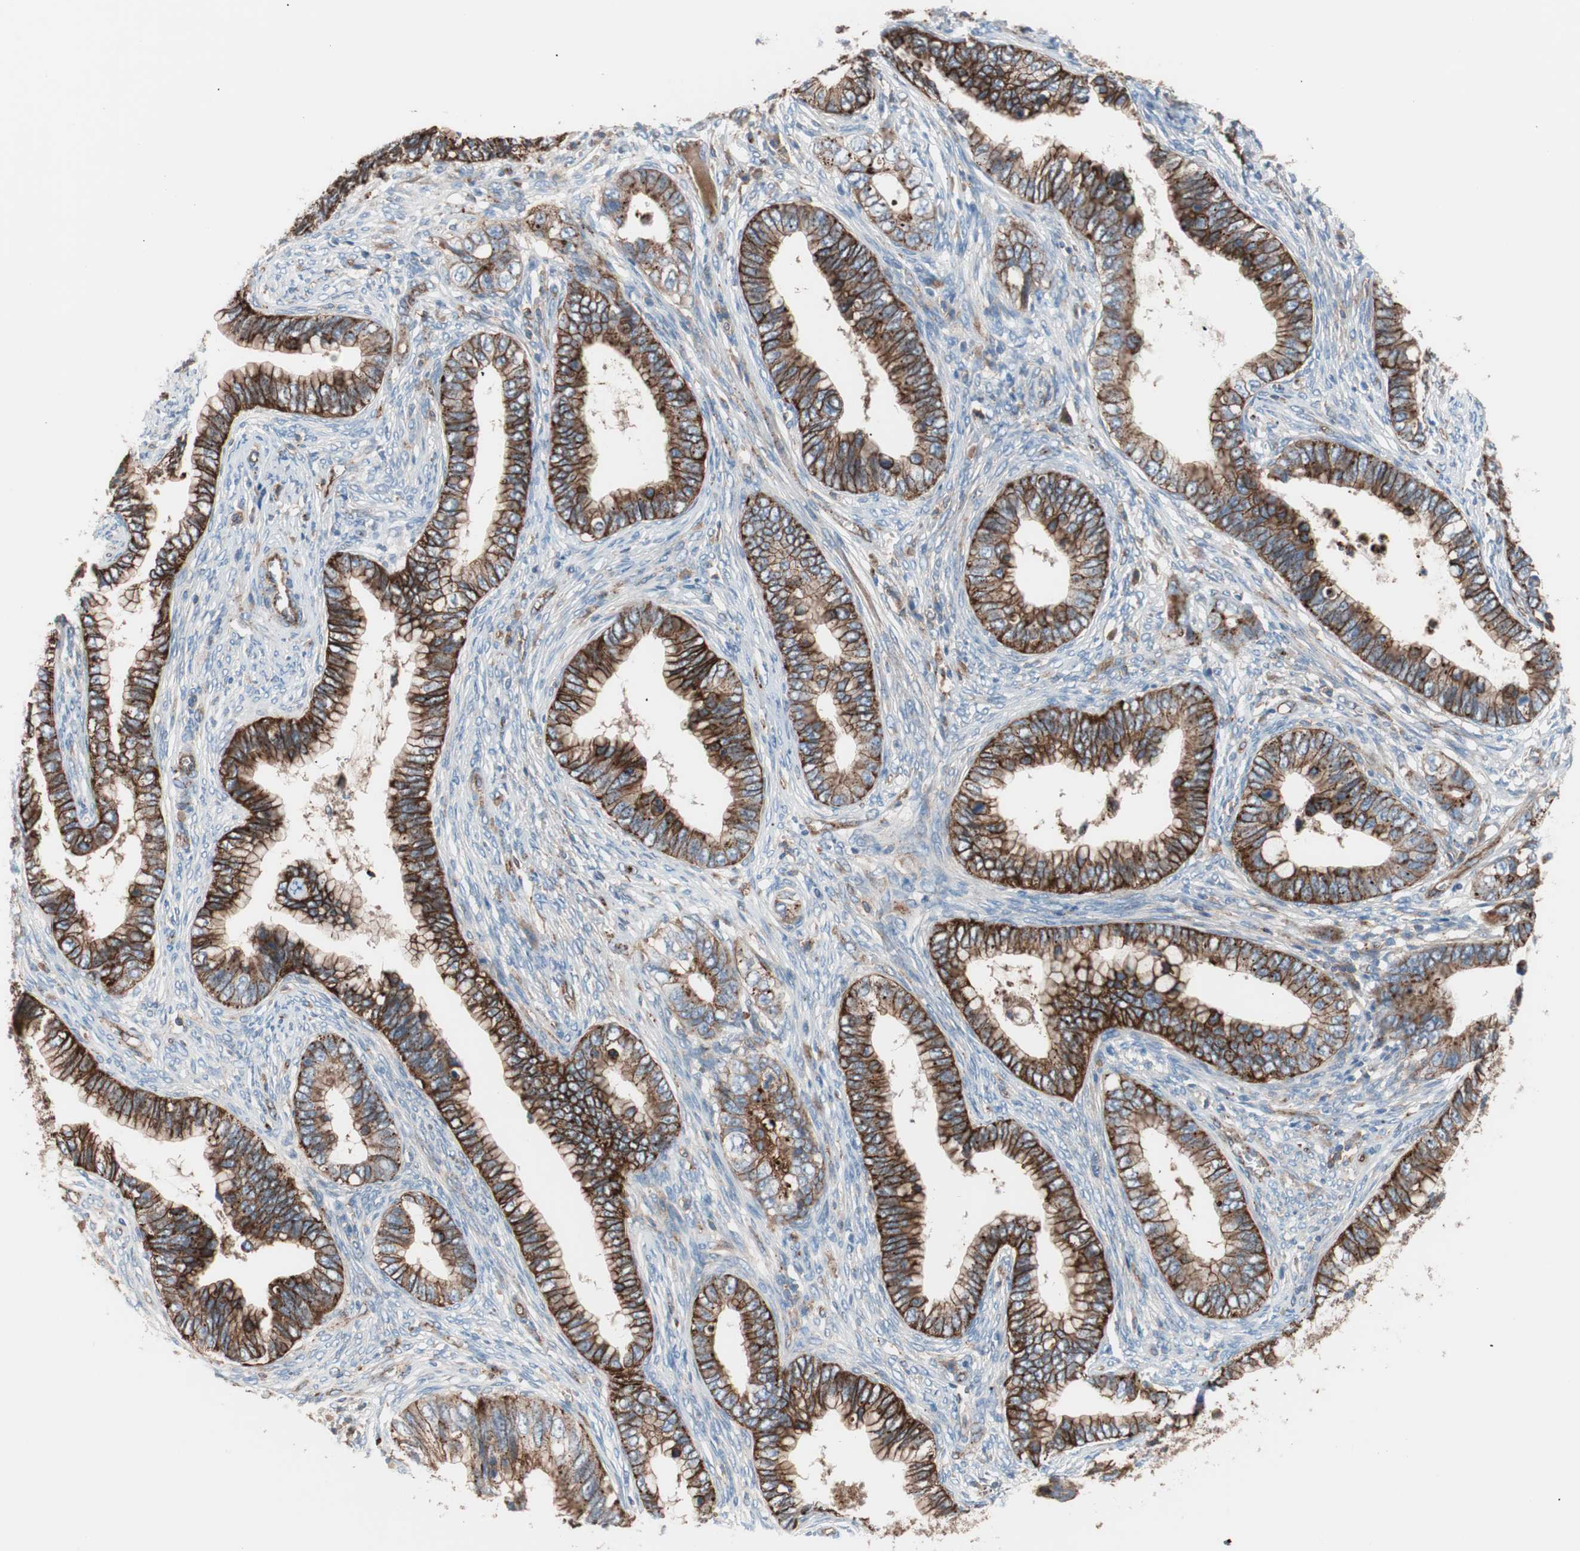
{"staining": {"intensity": "strong", "quantity": ">75%", "location": "cytoplasmic/membranous"}, "tissue": "cervical cancer", "cell_type": "Tumor cells", "image_type": "cancer", "snomed": [{"axis": "morphology", "description": "Adenocarcinoma, NOS"}, {"axis": "topography", "description": "Cervix"}], "caption": "High-power microscopy captured an immunohistochemistry image of cervical adenocarcinoma, revealing strong cytoplasmic/membranous expression in approximately >75% of tumor cells. Immunohistochemistry (ihc) stains the protein in brown and the nuclei are stained blue.", "gene": "FLOT2", "patient": {"sex": "female", "age": 44}}